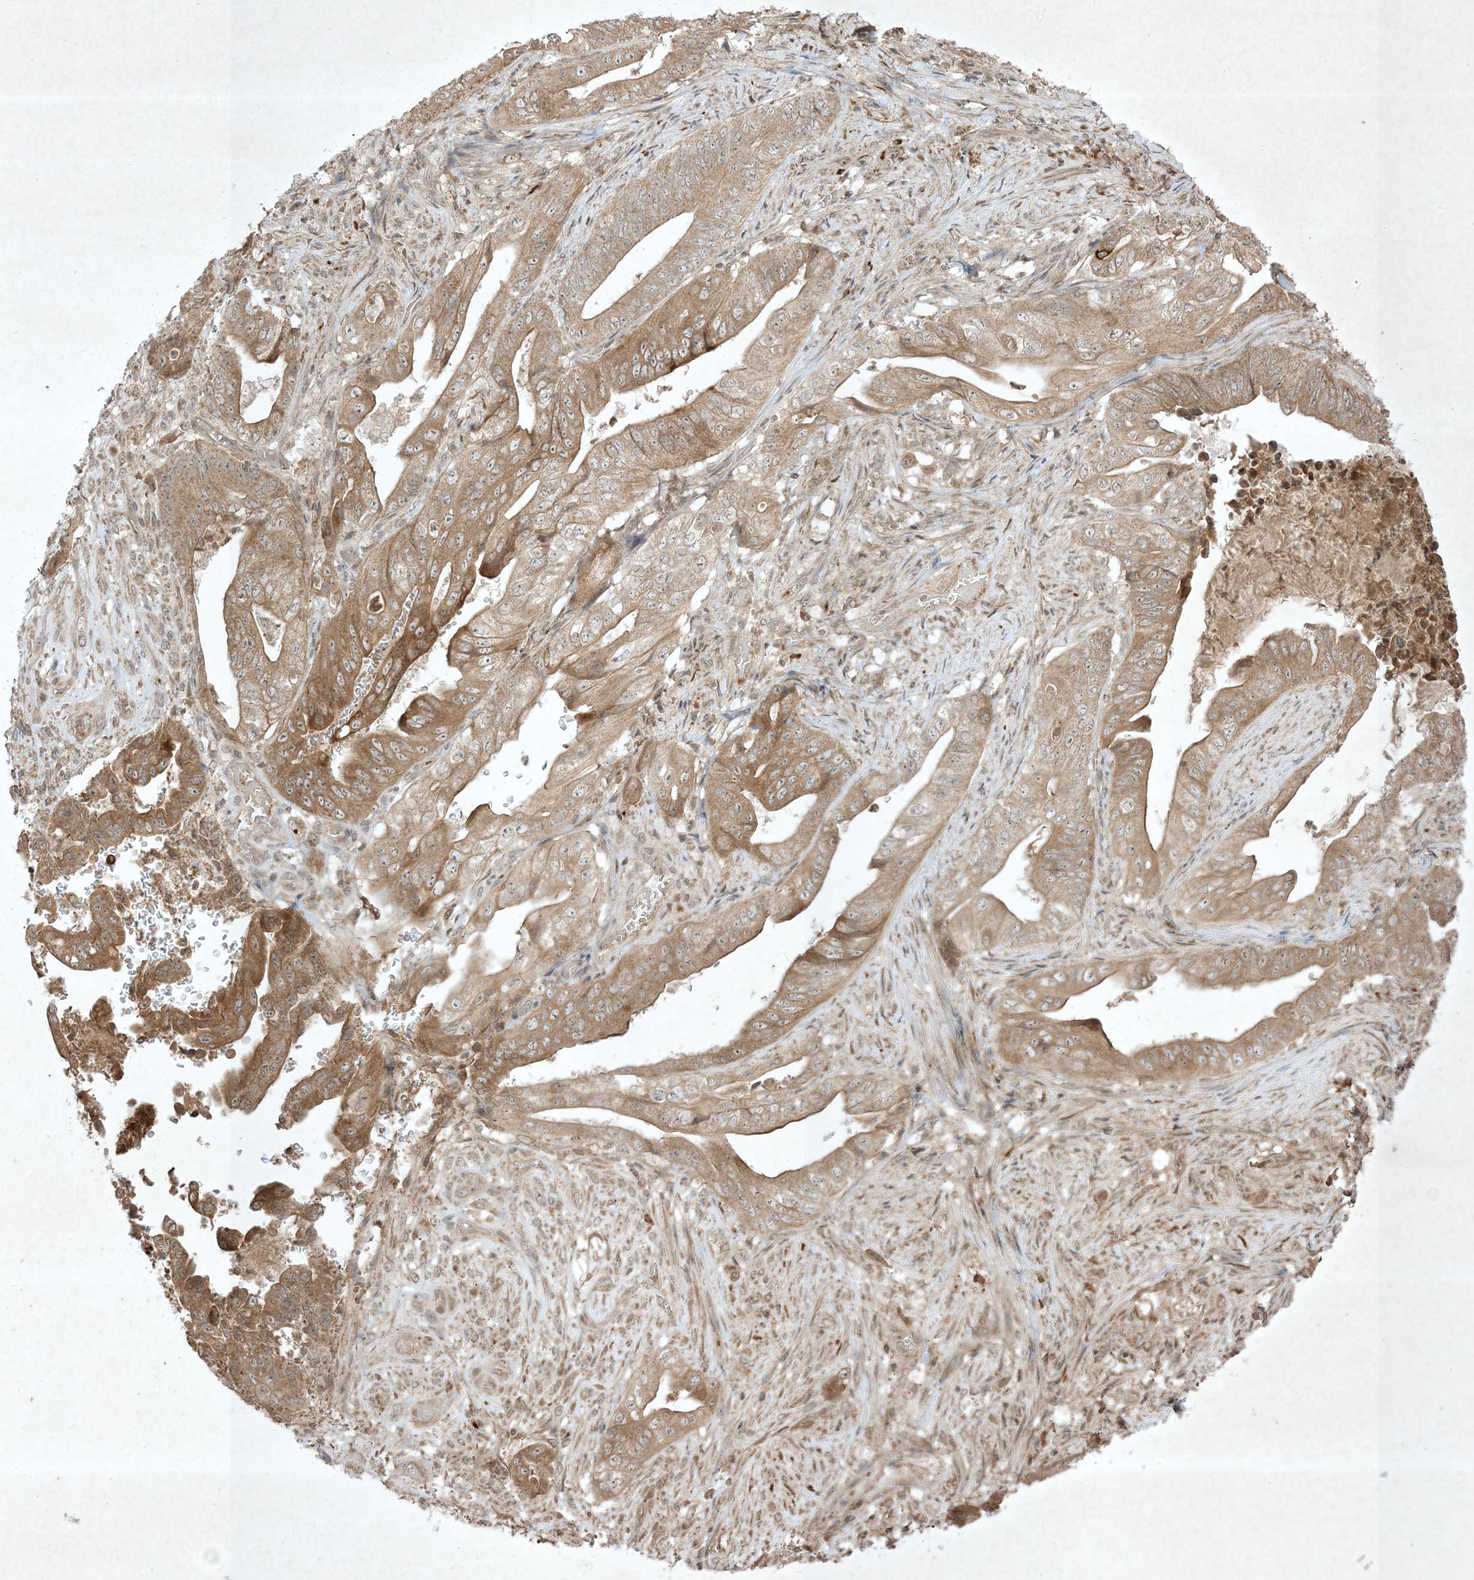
{"staining": {"intensity": "moderate", "quantity": "25%-75%", "location": "cytoplasmic/membranous"}, "tissue": "stomach cancer", "cell_type": "Tumor cells", "image_type": "cancer", "snomed": [{"axis": "morphology", "description": "Adenocarcinoma, NOS"}, {"axis": "topography", "description": "Stomach"}], "caption": "Stomach adenocarcinoma stained with DAB (3,3'-diaminobenzidine) immunohistochemistry (IHC) exhibits medium levels of moderate cytoplasmic/membranous expression in about 25%-75% of tumor cells.", "gene": "PTK6", "patient": {"sex": "female", "age": 73}}